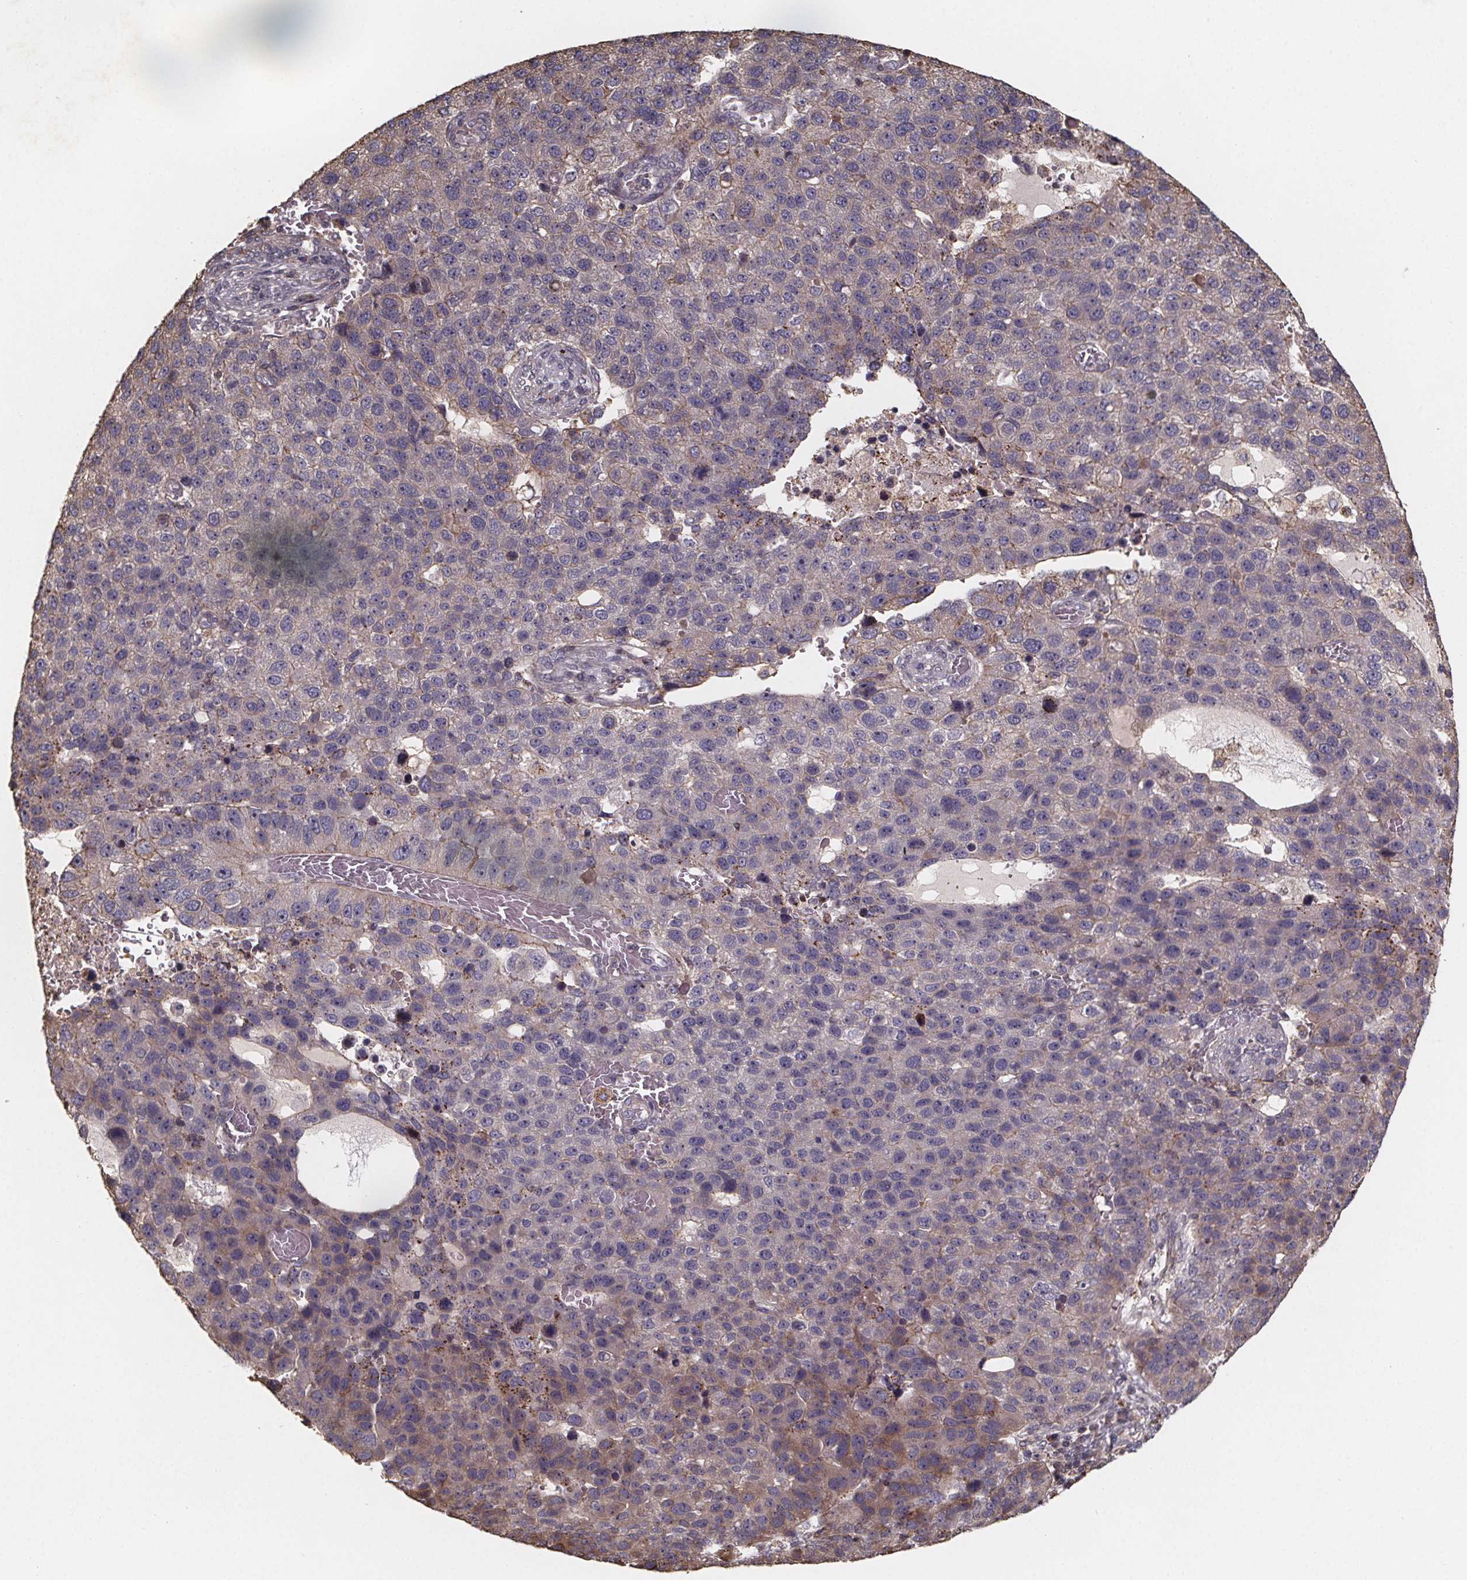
{"staining": {"intensity": "moderate", "quantity": "<25%", "location": "cytoplasmic/membranous"}, "tissue": "pancreatic cancer", "cell_type": "Tumor cells", "image_type": "cancer", "snomed": [{"axis": "morphology", "description": "Adenocarcinoma, NOS"}, {"axis": "topography", "description": "Pancreas"}], "caption": "Pancreatic adenocarcinoma was stained to show a protein in brown. There is low levels of moderate cytoplasmic/membranous staining in approximately <25% of tumor cells.", "gene": "ZNF879", "patient": {"sex": "female", "age": 61}}